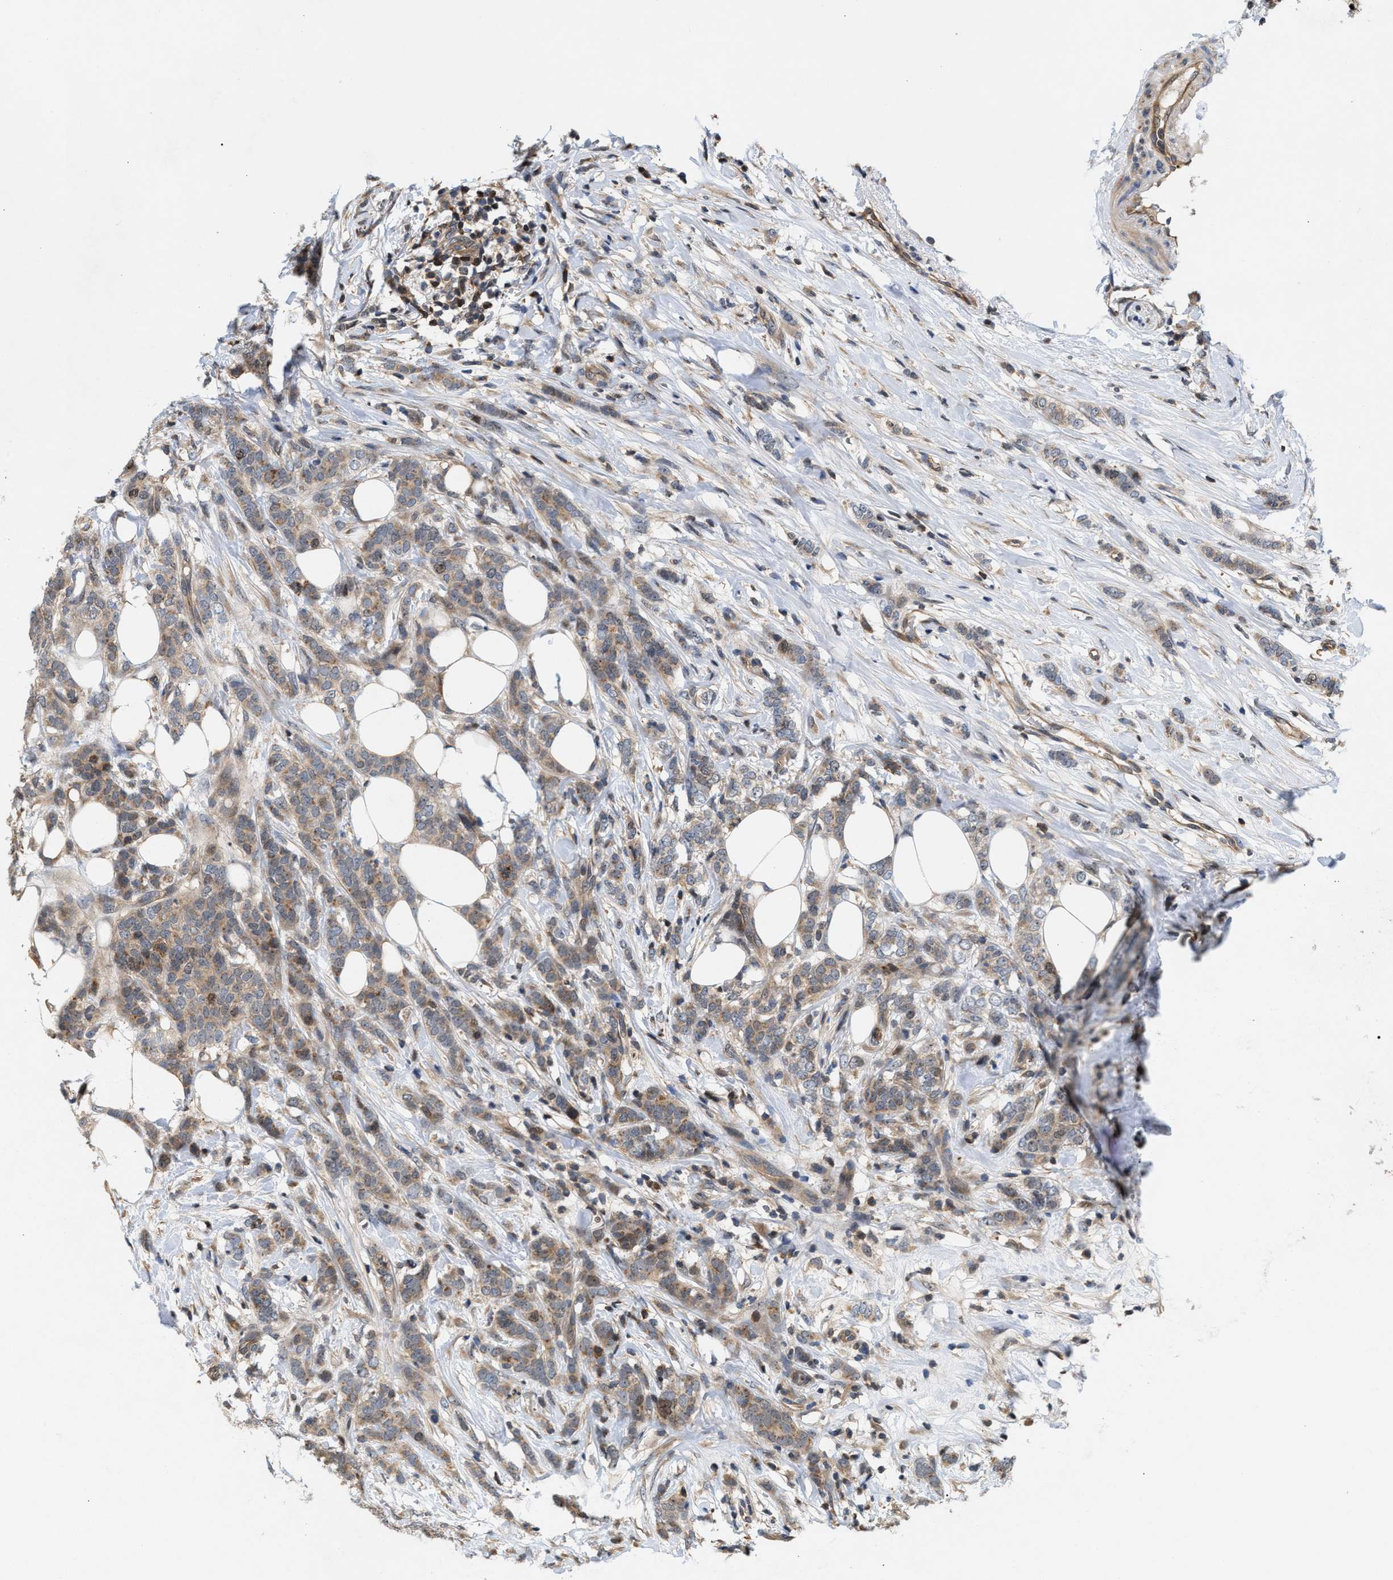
{"staining": {"intensity": "weak", "quantity": ">75%", "location": "cytoplasmic/membranous"}, "tissue": "breast cancer", "cell_type": "Tumor cells", "image_type": "cancer", "snomed": [{"axis": "morphology", "description": "Lobular carcinoma"}, {"axis": "topography", "description": "Skin"}, {"axis": "topography", "description": "Breast"}], "caption": "This image reveals breast lobular carcinoma stained with IHC to label a protein in brown. The cytoplasmic/membranous of tumor cells show weak positivity for the protein. Nuclei are counter-stained blue.", "gene": "GLOD4", "patient": {"sex": "female", "age": 46}}